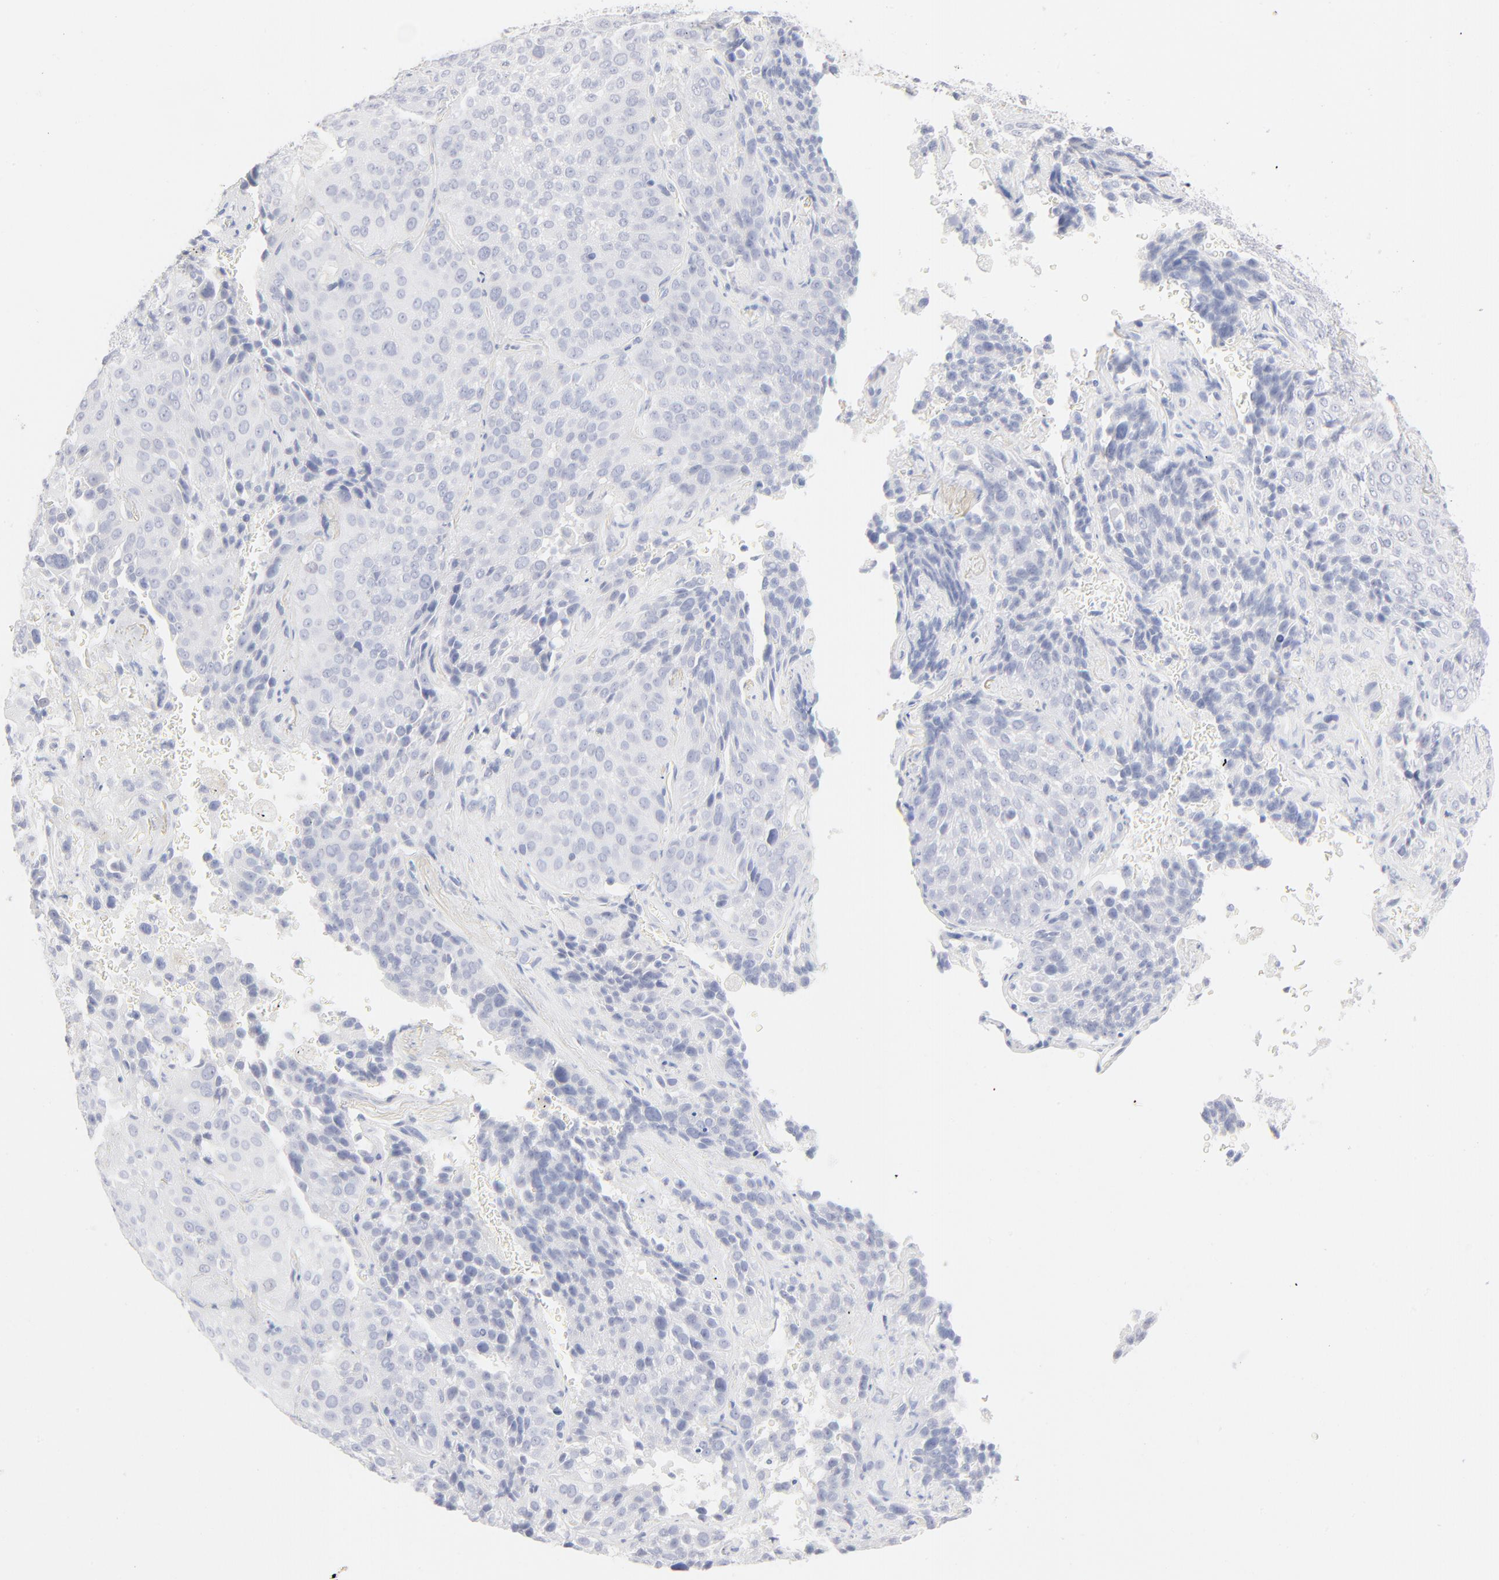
{"staining": {"intensity": "negative", "quantity": "none", "location": "none"}, "tissue": "lung cancer", "cell_type": "Tumor cells", "image_type": "cancer", "snomed": [{"axis": "morphology", "description": "Squamous cell carcinoma, NOS"}, {"axis": "topography", "description": "Lung"}], "caption": "A high-resolution photomicrograph shows immunohistochemistry (IHC) staining of lung squamous cell carcinoma, which shows no significant positivity in tumor cells.", "gene": "ONECUT1", "patient": {"sex": "male", "age": 54}}